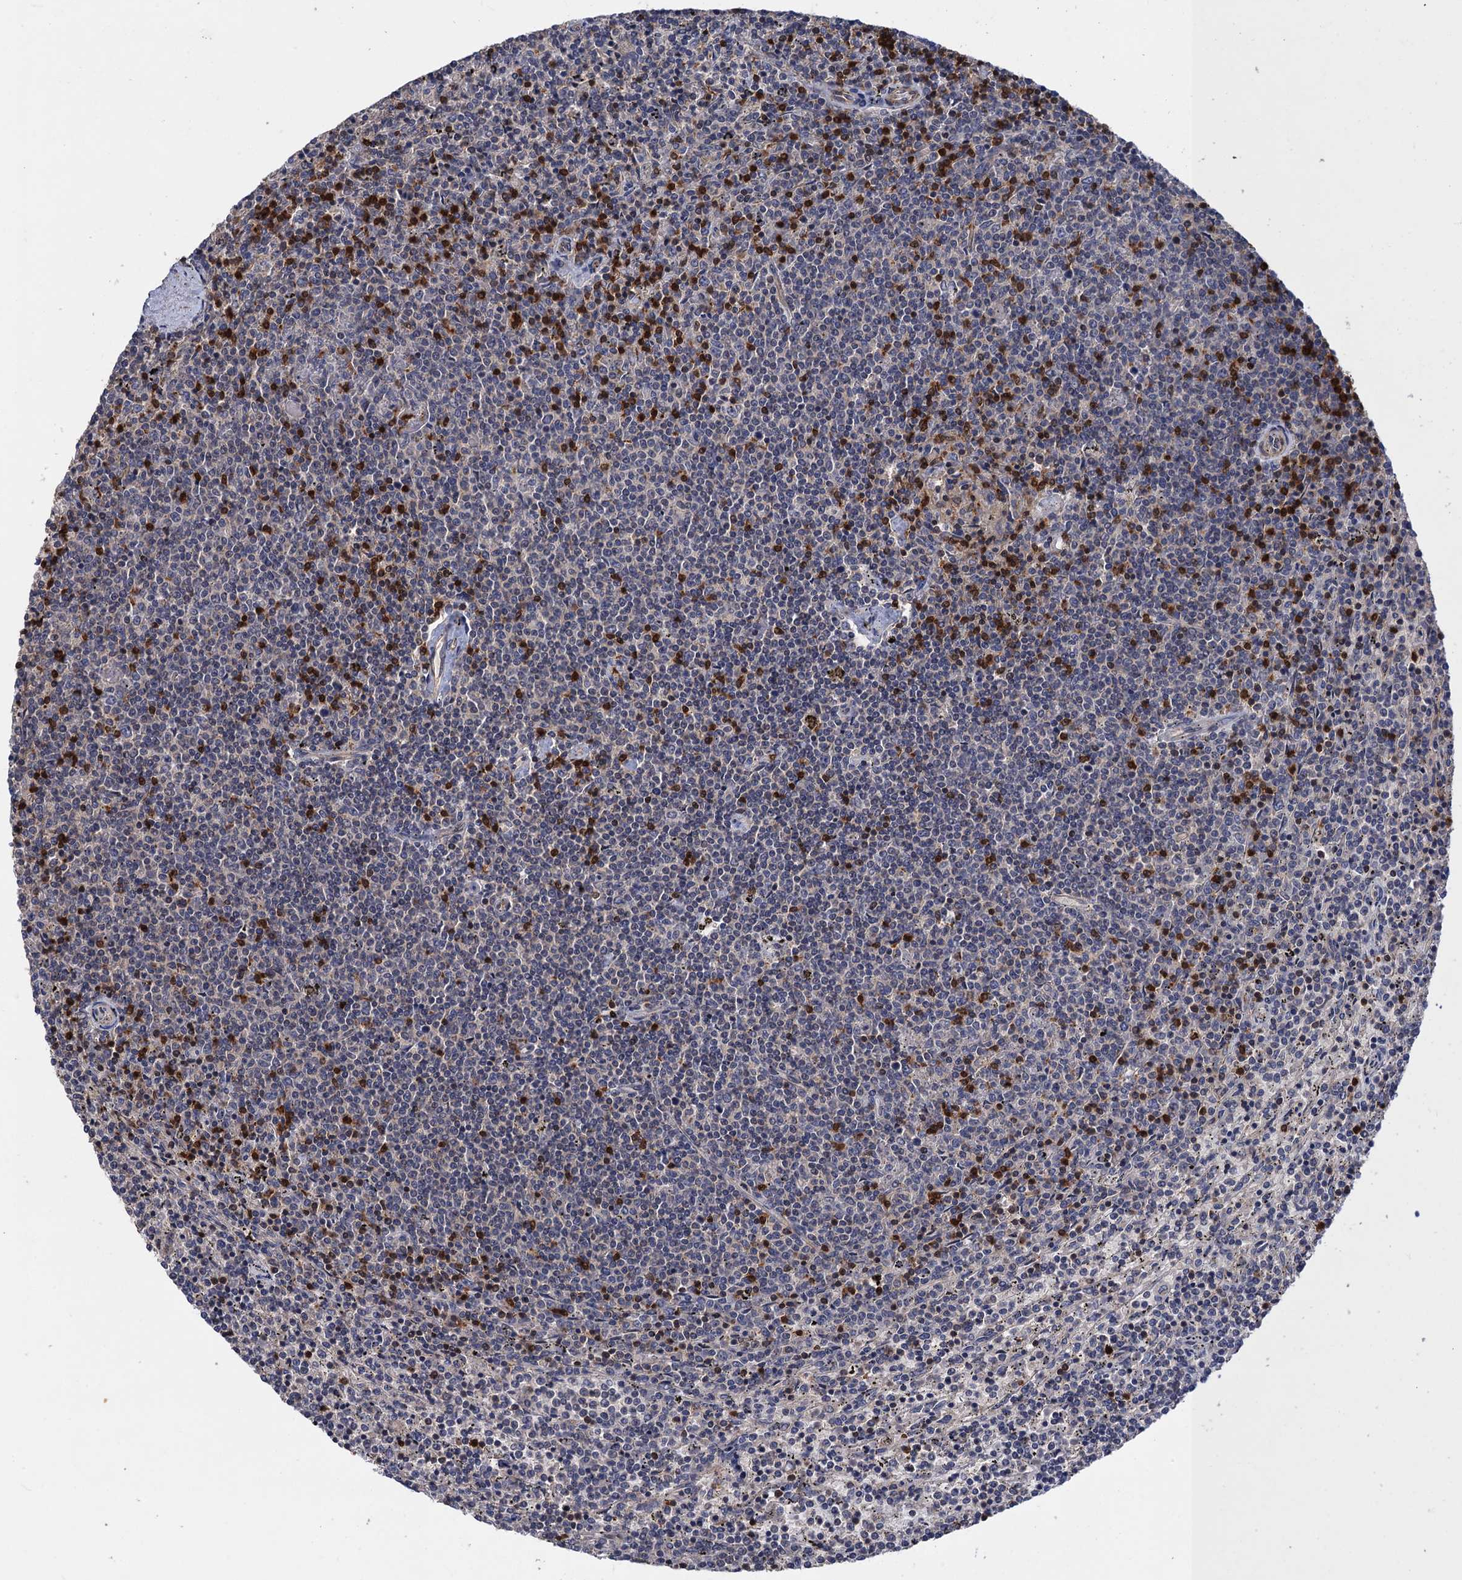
{"staining": {"intensity": "negative", "quantity": "none", "location": "none"}, "tissue": "lymphoma", "cell_type": "Tumor cells", "image_type": "cancer", "snomed": [{"axis": "morphology", "description": "Malignant lymphoma, non-Hodgkin's type, Low grade"}, {"axis": "topography", "description": "Spleen"}], "caption": "Tumor cells are negative for protein expression in human lymphoma.", "gene": "DGKA", "patient": {"sex": "female", "age": 50}}